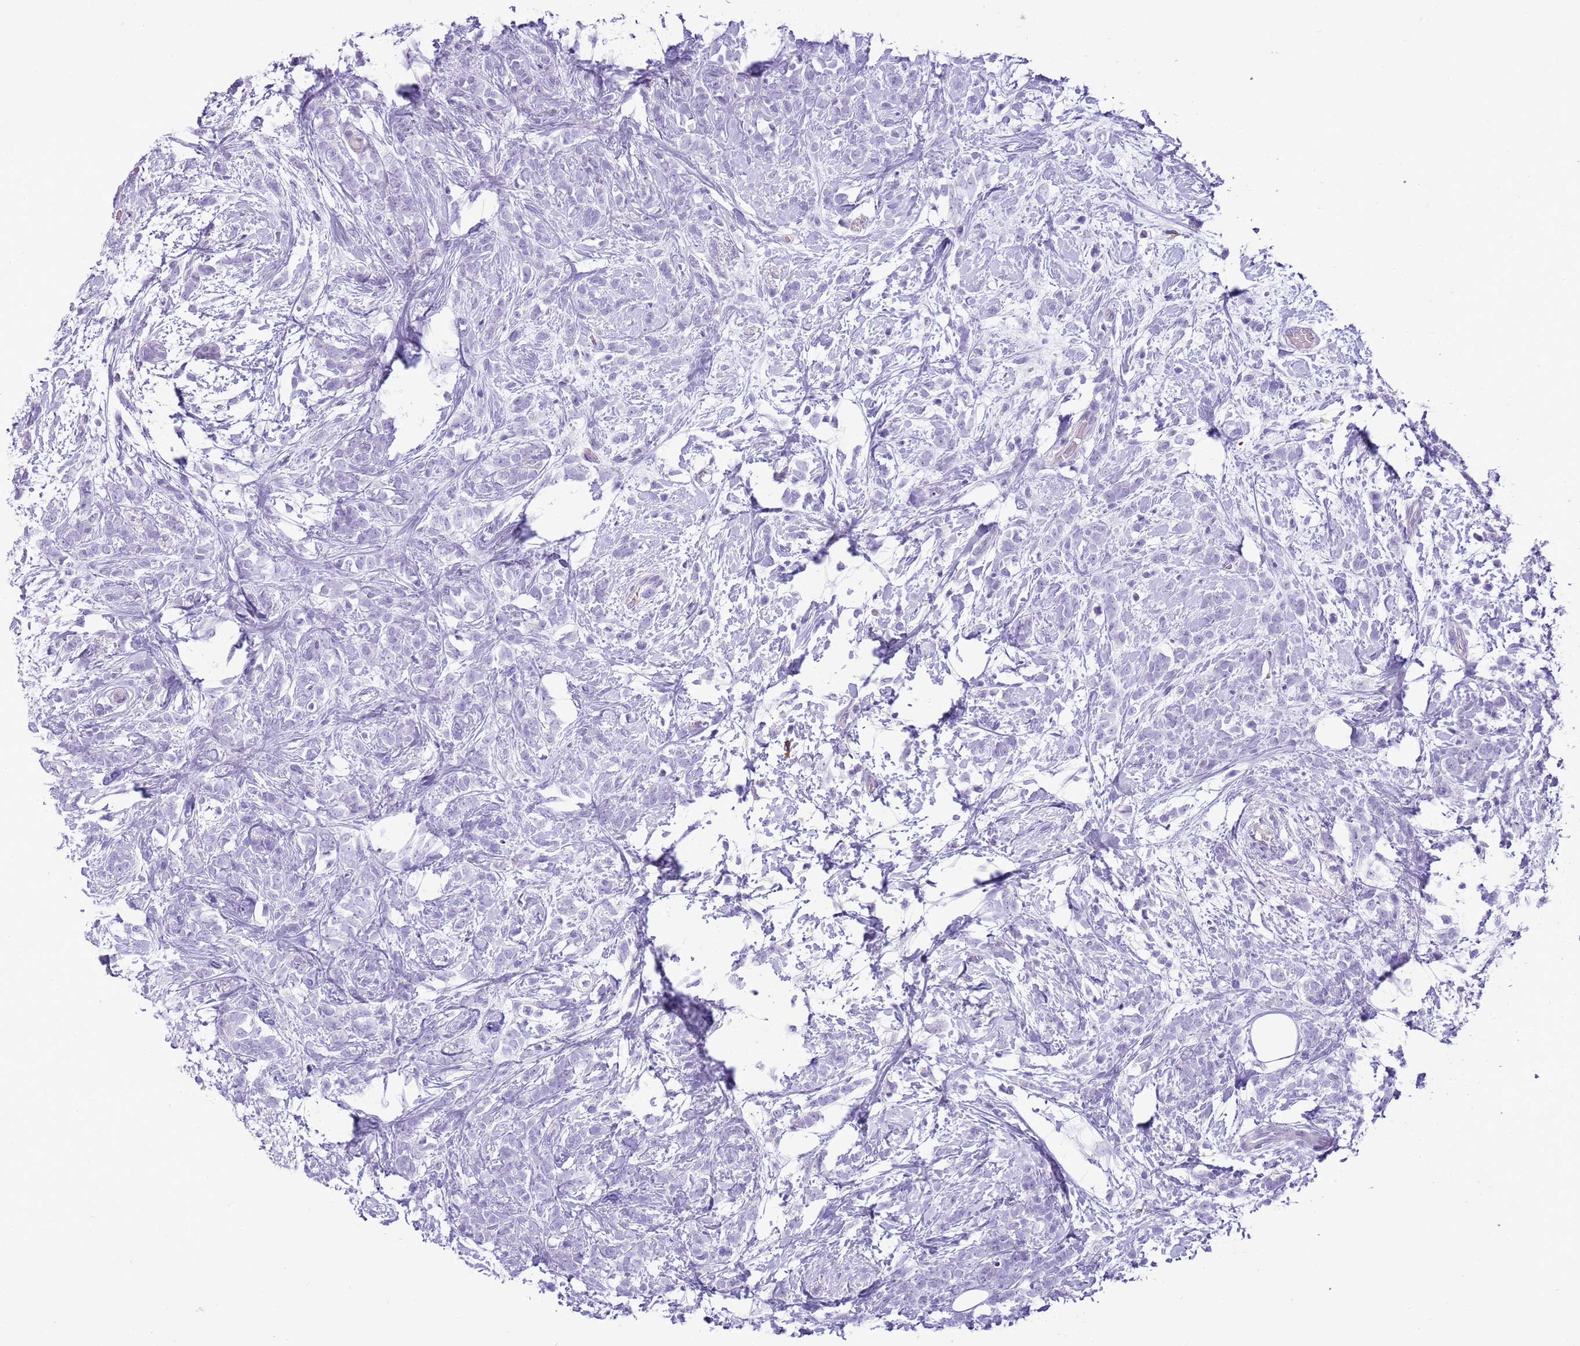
{"staining": {"intensity": "negative", "quantity": "none", "location": "none"}, "tissue": "breast cancer", "cell_type": "Tumor cells", "image_type": "cancer", "snomed": [{"axis": "morphology", "description": "Lobular carcinoma"}, {"axis": "topography", "description": "Breast"}], "caption": "High power microscopy micrograph of an IHC histopathology image of lobular carcinoma (breast), revealing no significant expression in tumor cells. (DAB (3,3'-diaminobenzidine) immunohistochemistry, high magnification).", "gene": "CD177", "patient": {"sex": "female", "age": 58}}